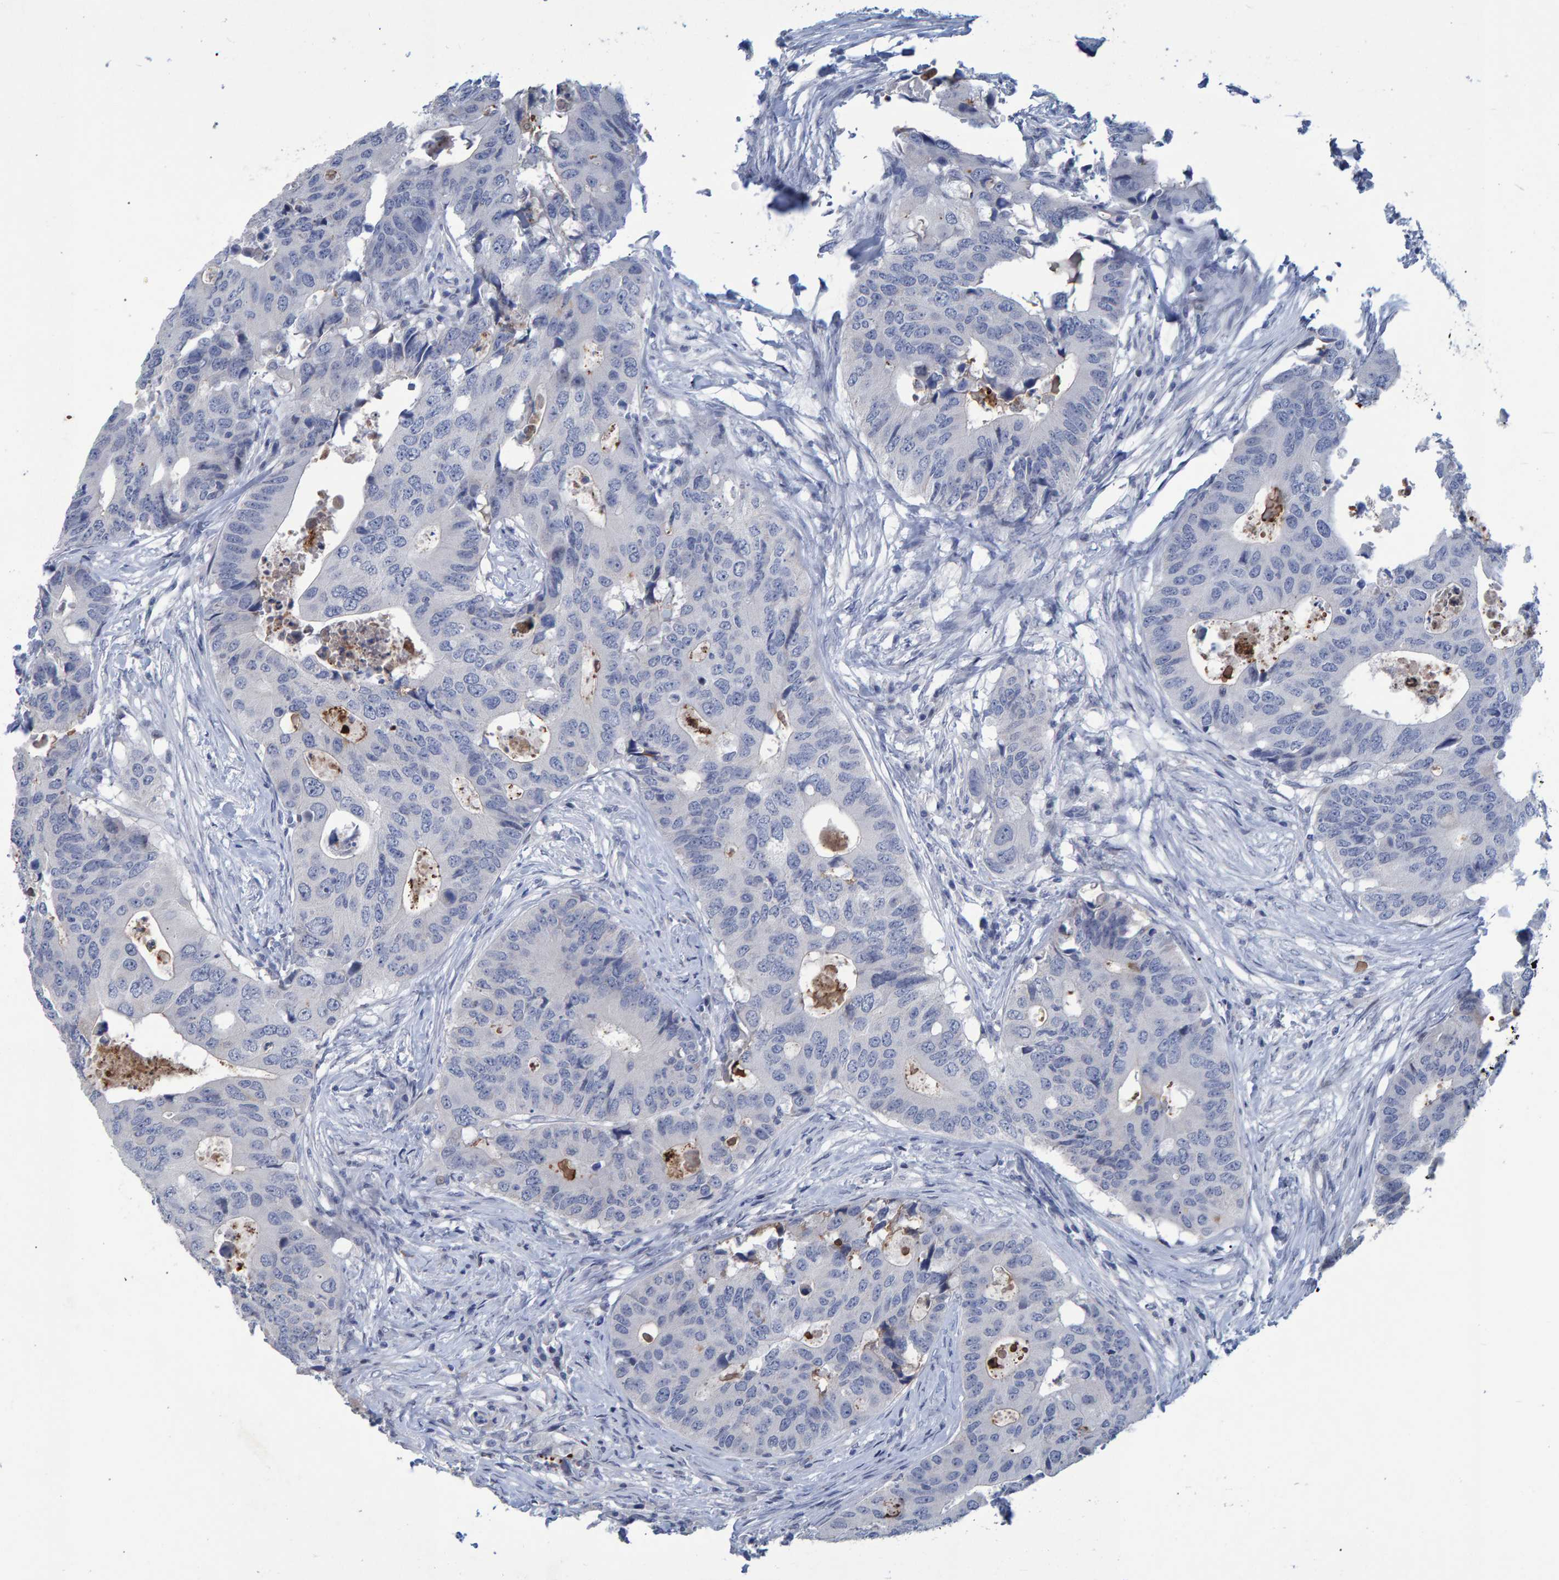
{"staining": {"intensity": "negative", "quantity": "none", "location": "none"}, "tissue": "colorectal cancer", "cell_type": "Tumor cells", "image_type": "cancer", "snomed": [{"axis": "morphology", "description": "Adenocarcinoma, NOS"}, {"axis": "topography", "description": "Colon"}], "caption": "Adenocarcinoma (colorectal) was stained to show a protein in brown. There is no significant positivity in tumor cells.", "gene": "PROCA1", "patient": {"sex": "male", "age": 71}}